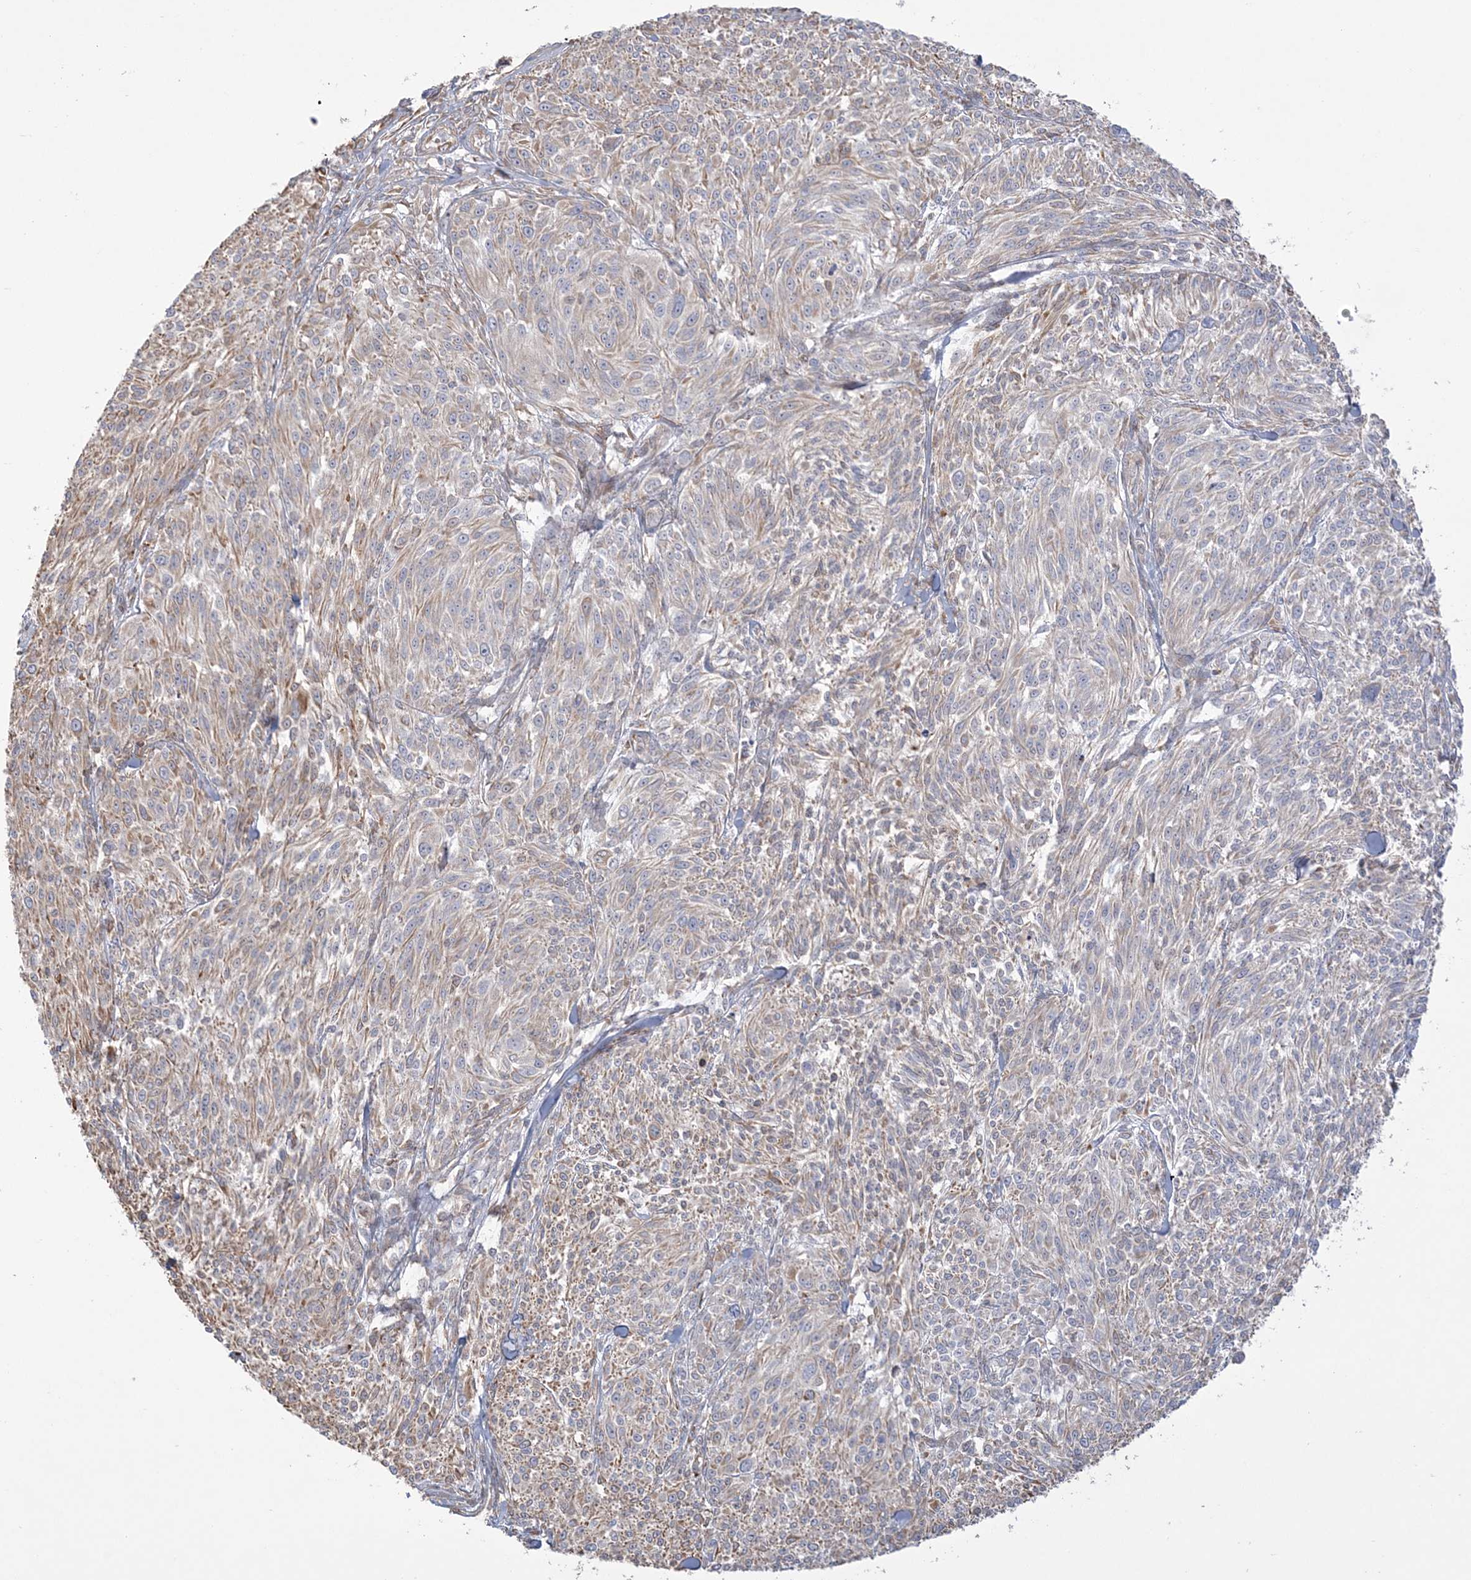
{"staining": {"intensity": "moderate", "quantity": "25%-75%", "location": "cytoplasmic/membranous"}, "tissue": "melanoma", "cell_type": "Tumor cells", "image_type": "cancer", "snomed": [{"axis": "morphology", "description": "Malignant melanoma, NOS"}, {"axis": "topography", "description": "Skin of trunk"}], "caption": "Tumor cells exhibit medium levels of moderate cytoplasmic/membranous positivity in about 25%-75% of cells in human melanoma.", "gene": "ZNF821", "patient": {"sex": "male", "age": 71}}